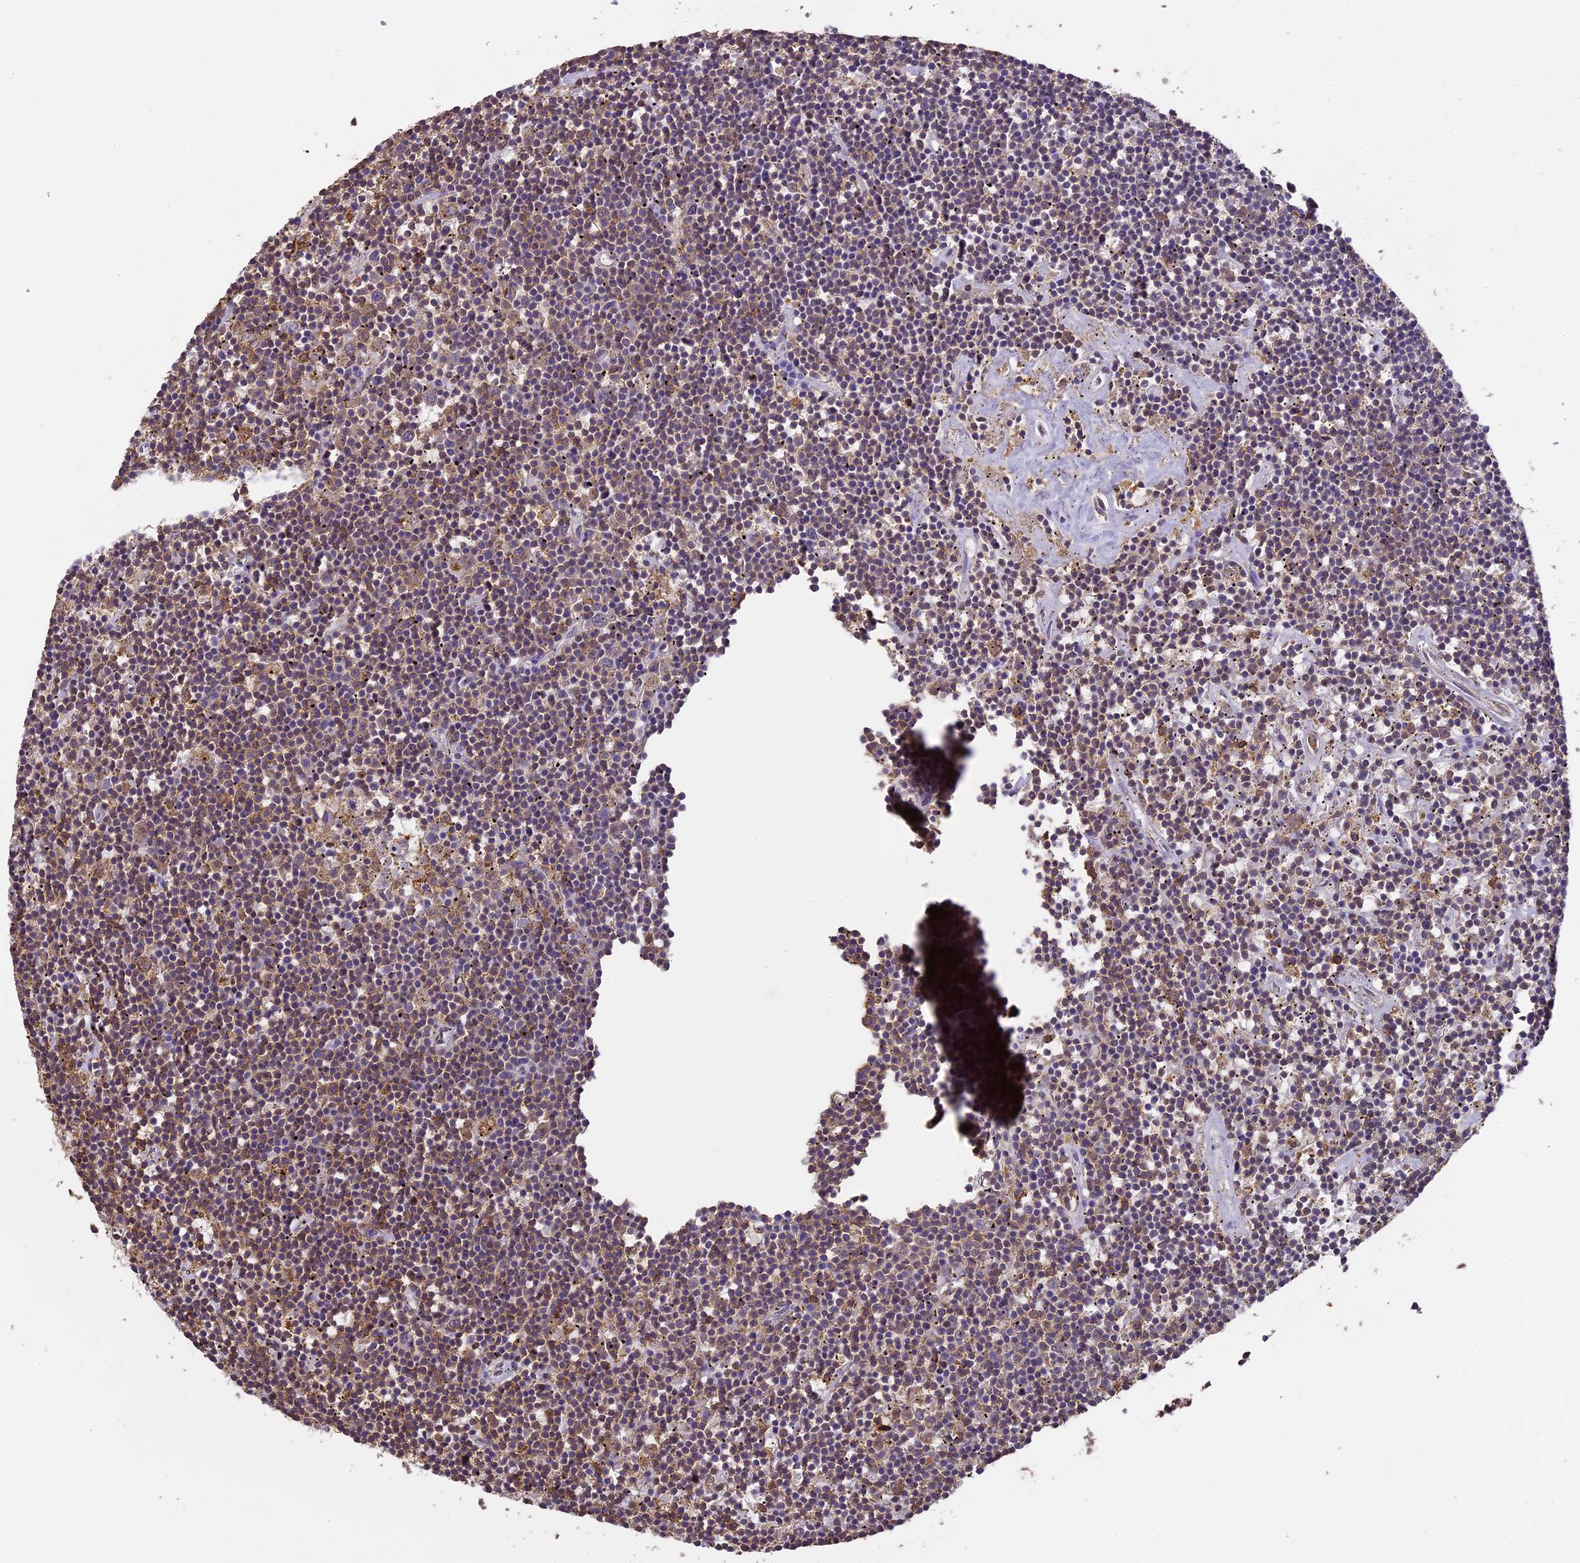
{"staining": {"intensity": "weak", "quantity": "25%-75%", "location": "cytoplasmic/membranous"}, "tissue": "lymphoma", "cell_type": "Tumor cells", "image_type": "cancer", "snomed": [{"axis": "morphology", "description": "Malignant lymphoma, non-Hodgkin's type, Low grade"}, {"axis": "topography", "description": "Spleen"}], "caption": "Tumor cells display low levels of weak cytoplasmic/membranous positivity in about 25%-75% of cells in human lymphoma.", "gene": "ARHGAP19", "patient": {"sex": "male", "age": 76}}